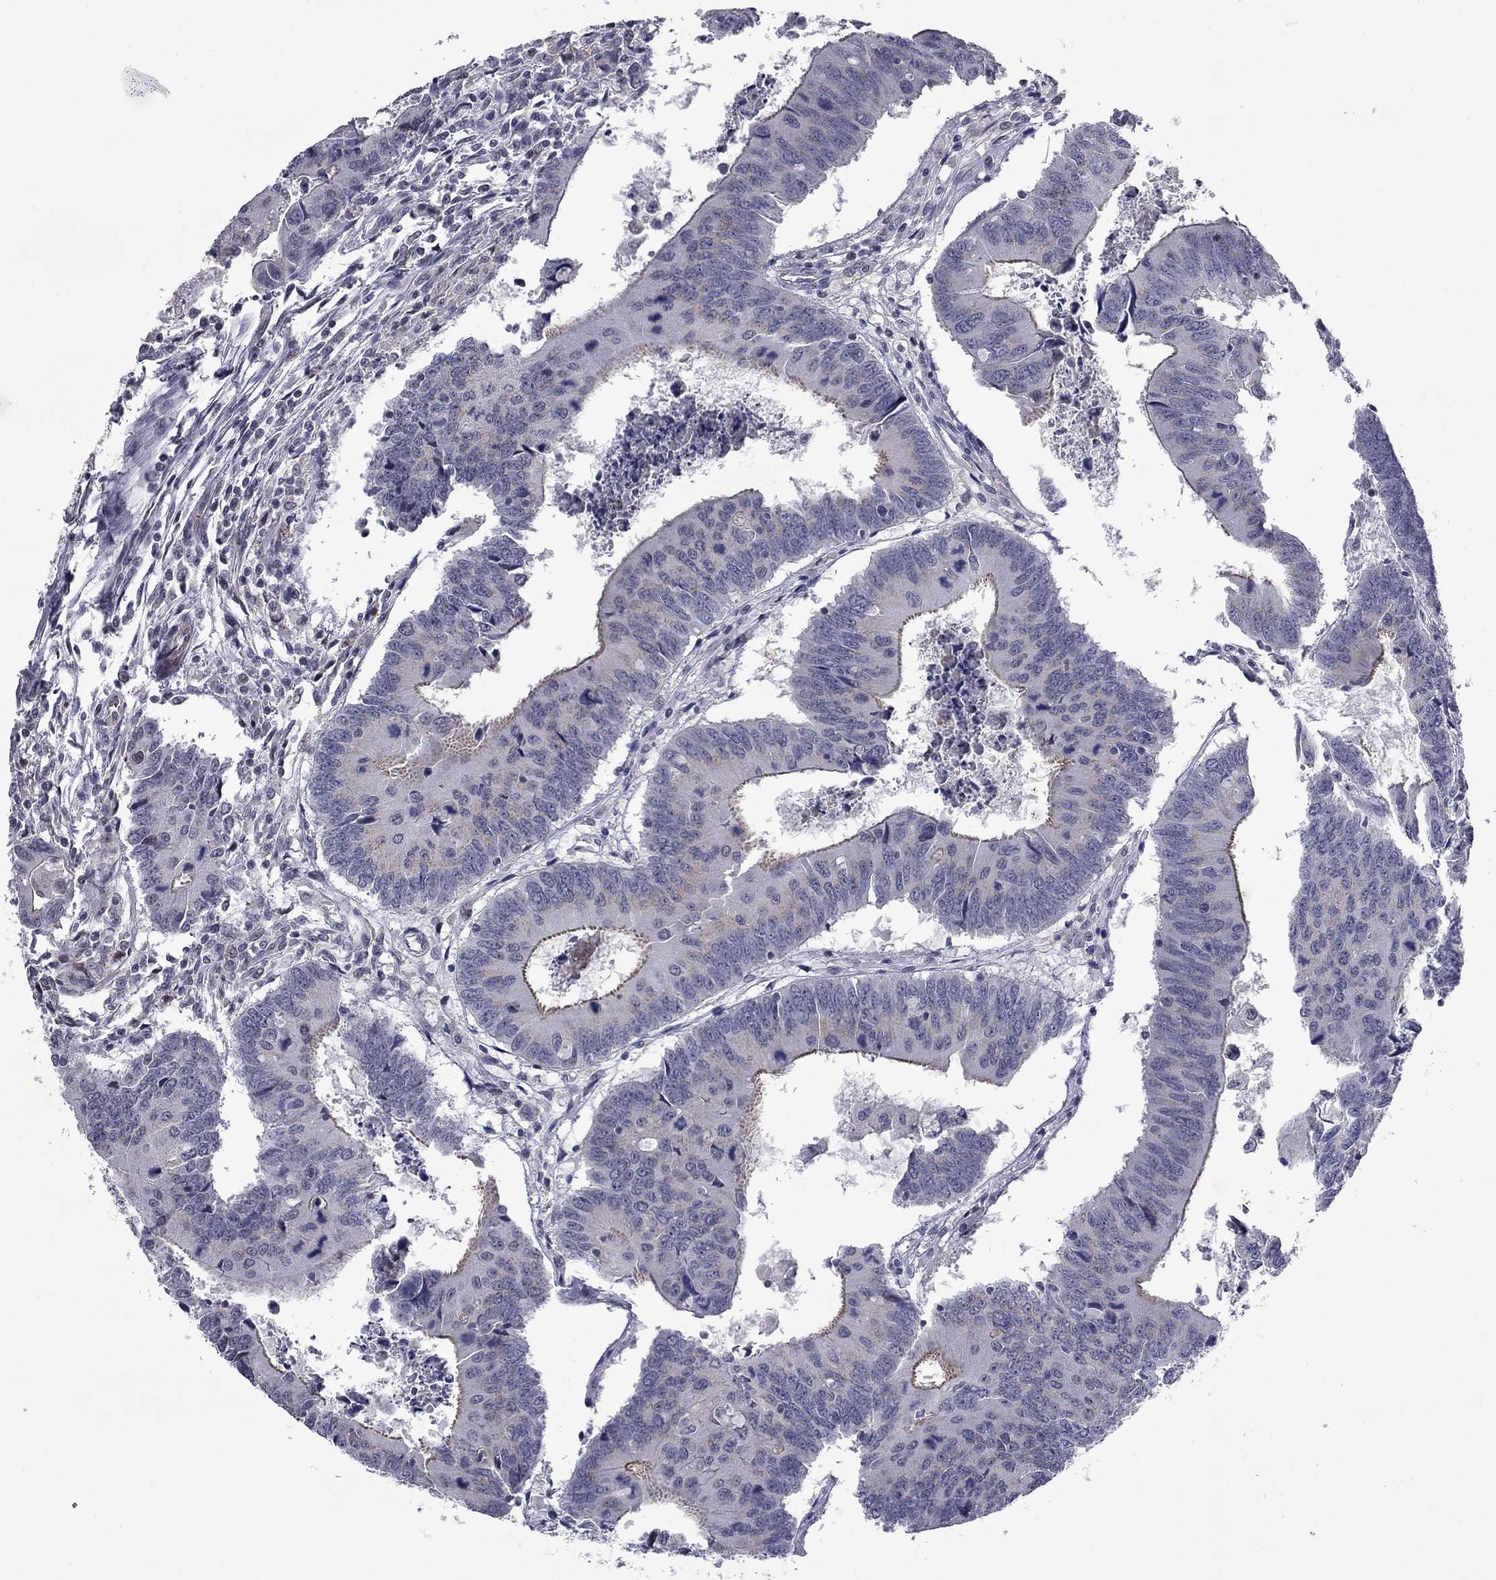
{"staining": {"intensity": "moderate", "quantity": "<25%", "location": "cytoplasmic/membranous"}, "tissue": "colorectal cancer", "cell_type": "Tumor cells", "image_type": "cancer", "snomed": [{"axis": "morphology", "description": "Adenocarcinoma, NOS"}, {"axis": "topography", "description": "Rectum"}], "caption": "Approximately <25% of tumor cells in adenocarcinoma (colorectal) display moderate cytoplasmic/membranous protein expression as visualized by brown immunohistochemical staining.", "gene": "HTR4", "patient": {"sex": "male", "age": 67}}